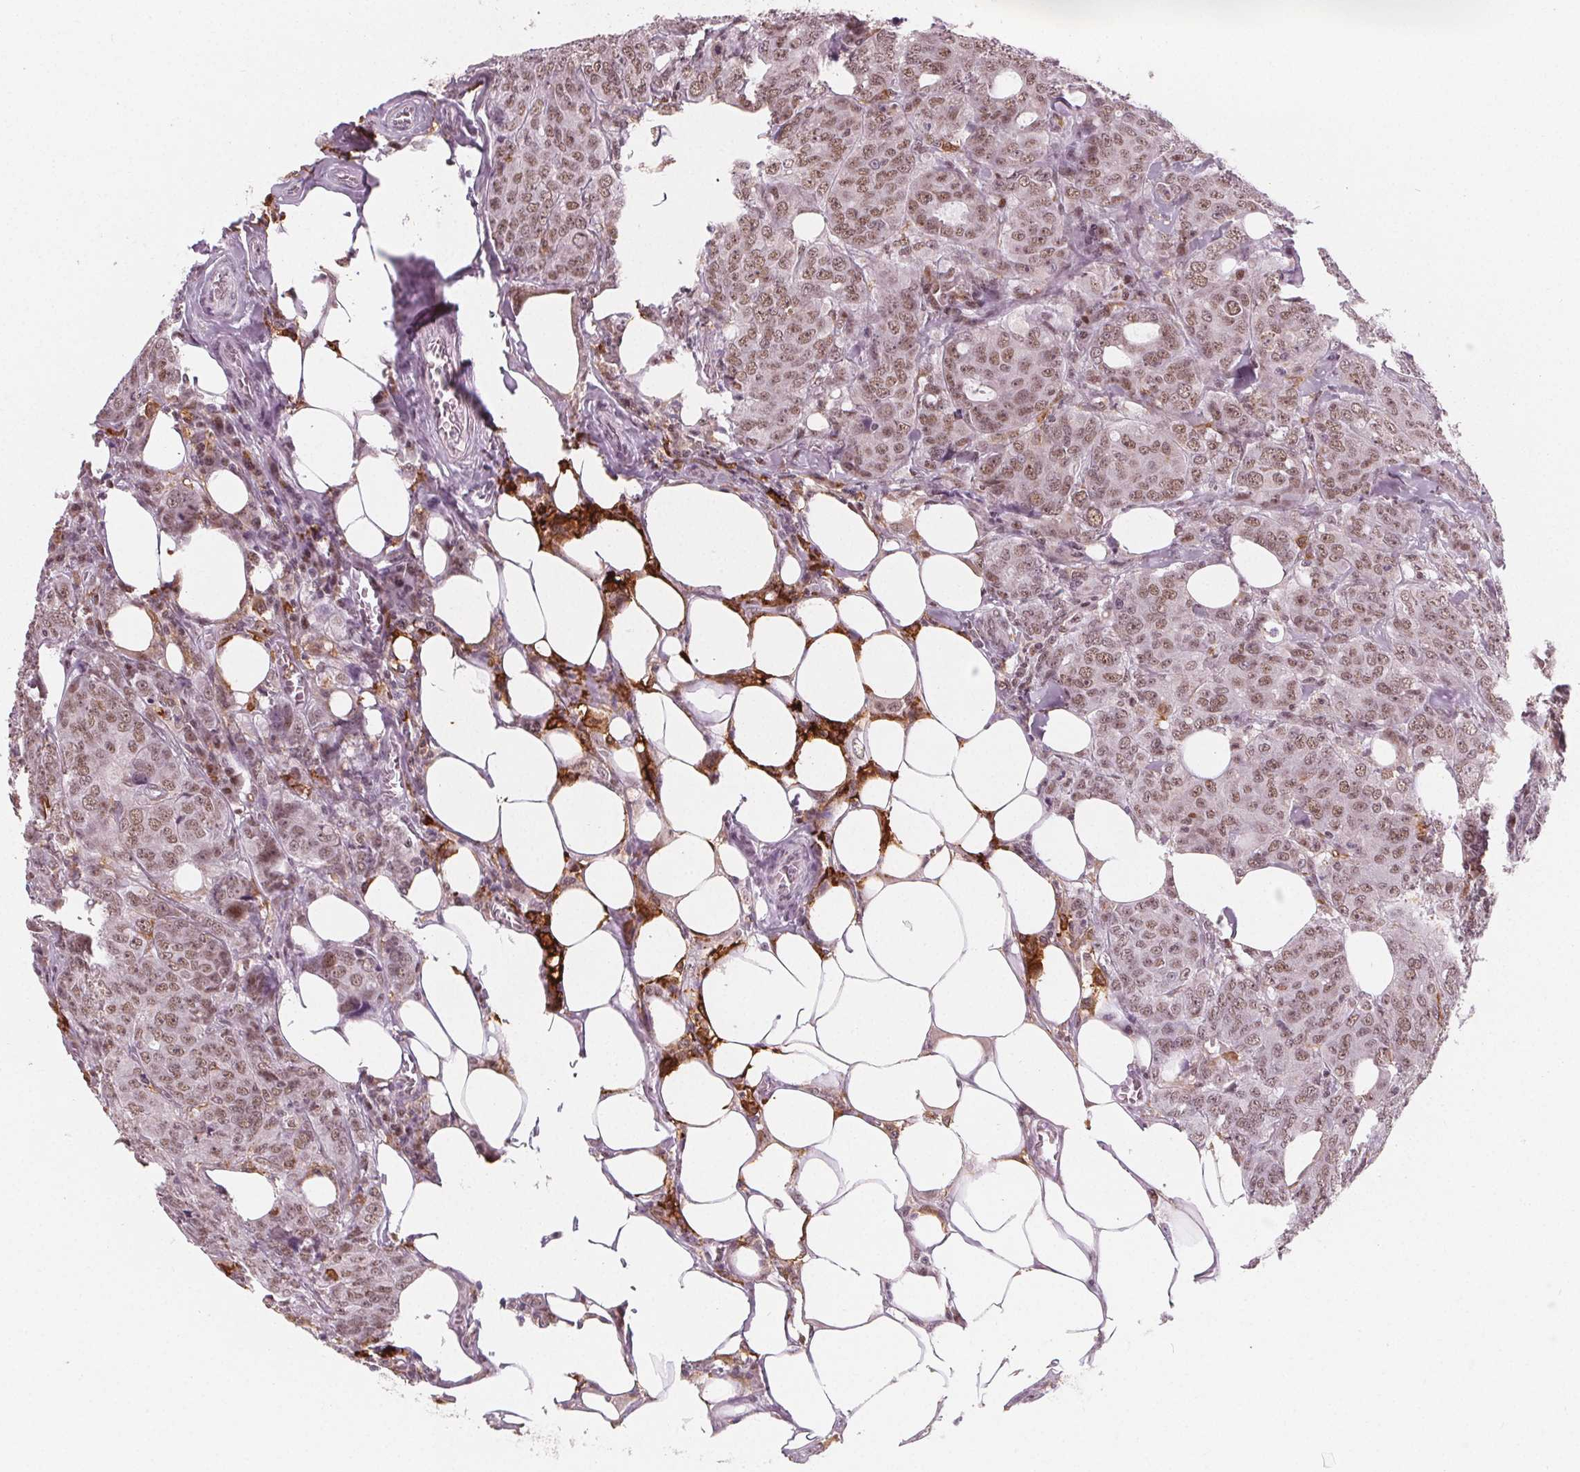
{"staining": {"intensity": "moderate", "quantity": ">75%", "location": "nuclear"}, "tissue": "breast cancer", "cell_type": "Tumor cells", "image_type": "cancer", "snomed": [{"axis": "morphology", "description": "Duct carcinoma"}, {"axis": "topography", "description": "Breast"}], "caption": "Immunohistochemistry (DAB (3,3'-diaminobenzidine)) staining of breast invasive ductal carcinoma demonstrates moderate nuclear protein staining in approximately >75% of tumor cells.", "gene": "DPM2", "patient": {"sex": "female", "age": 43}}